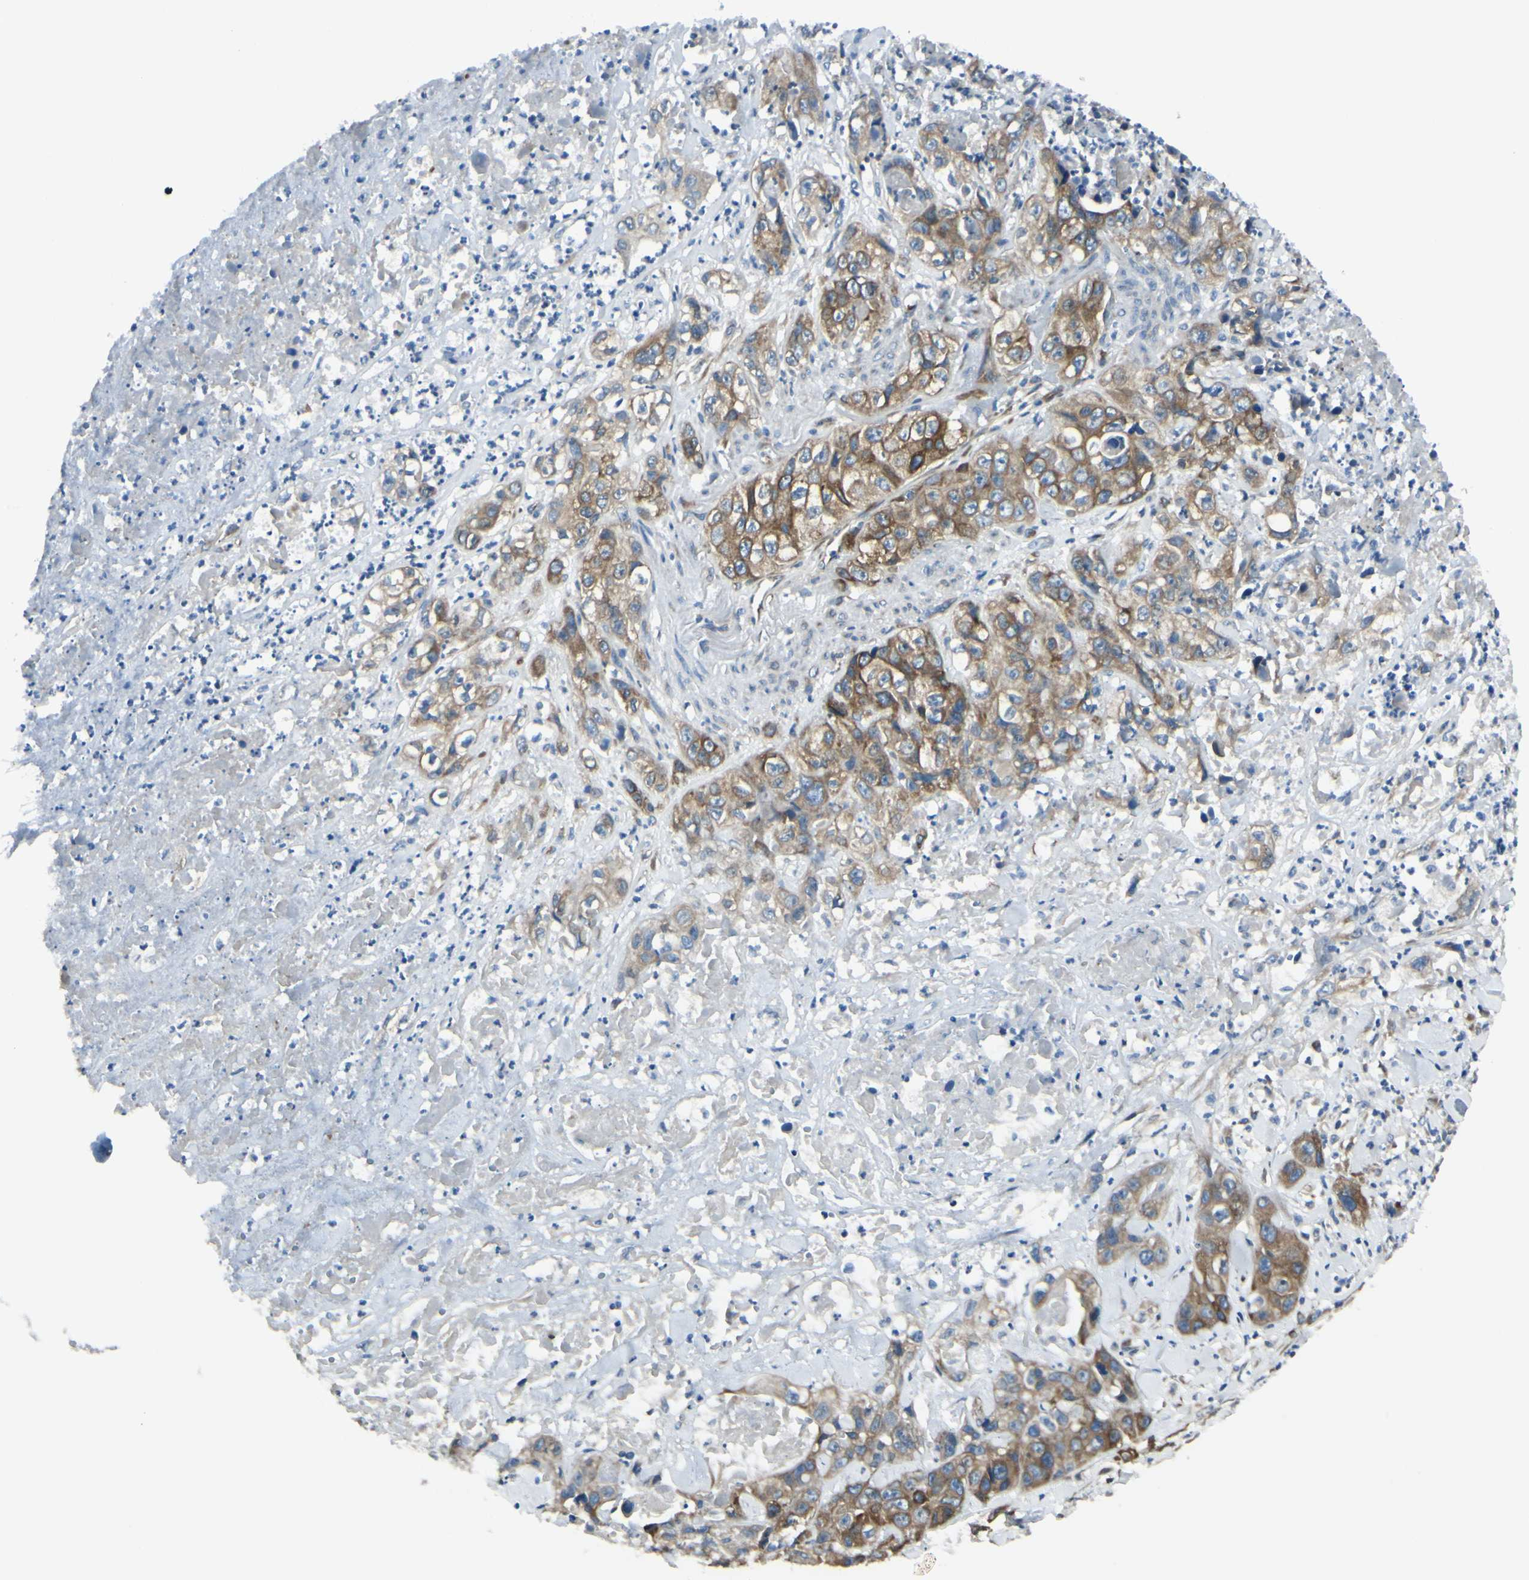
{"staining": {"intensity": "moderate", "quantity": ">75%", "location": "cytoplasmic/membranous"}, "tissue": "liver cancer", "cell_type": "Tumor cells", "image_type": "cancer", "snomed": [{"axis": "morphology", "description": "Cholangiocarcinoma"}, {"axis": "topography", "description": "Liver"}], "caption": "Human cholangiocarcinoma (liver) stained with a brown dye displays moderate cytoplasmic/membranous positive staining in approximately >75% of tumor cells.", "gene": "SELENOS", "patient": {"sex": "female", "age": 61}}